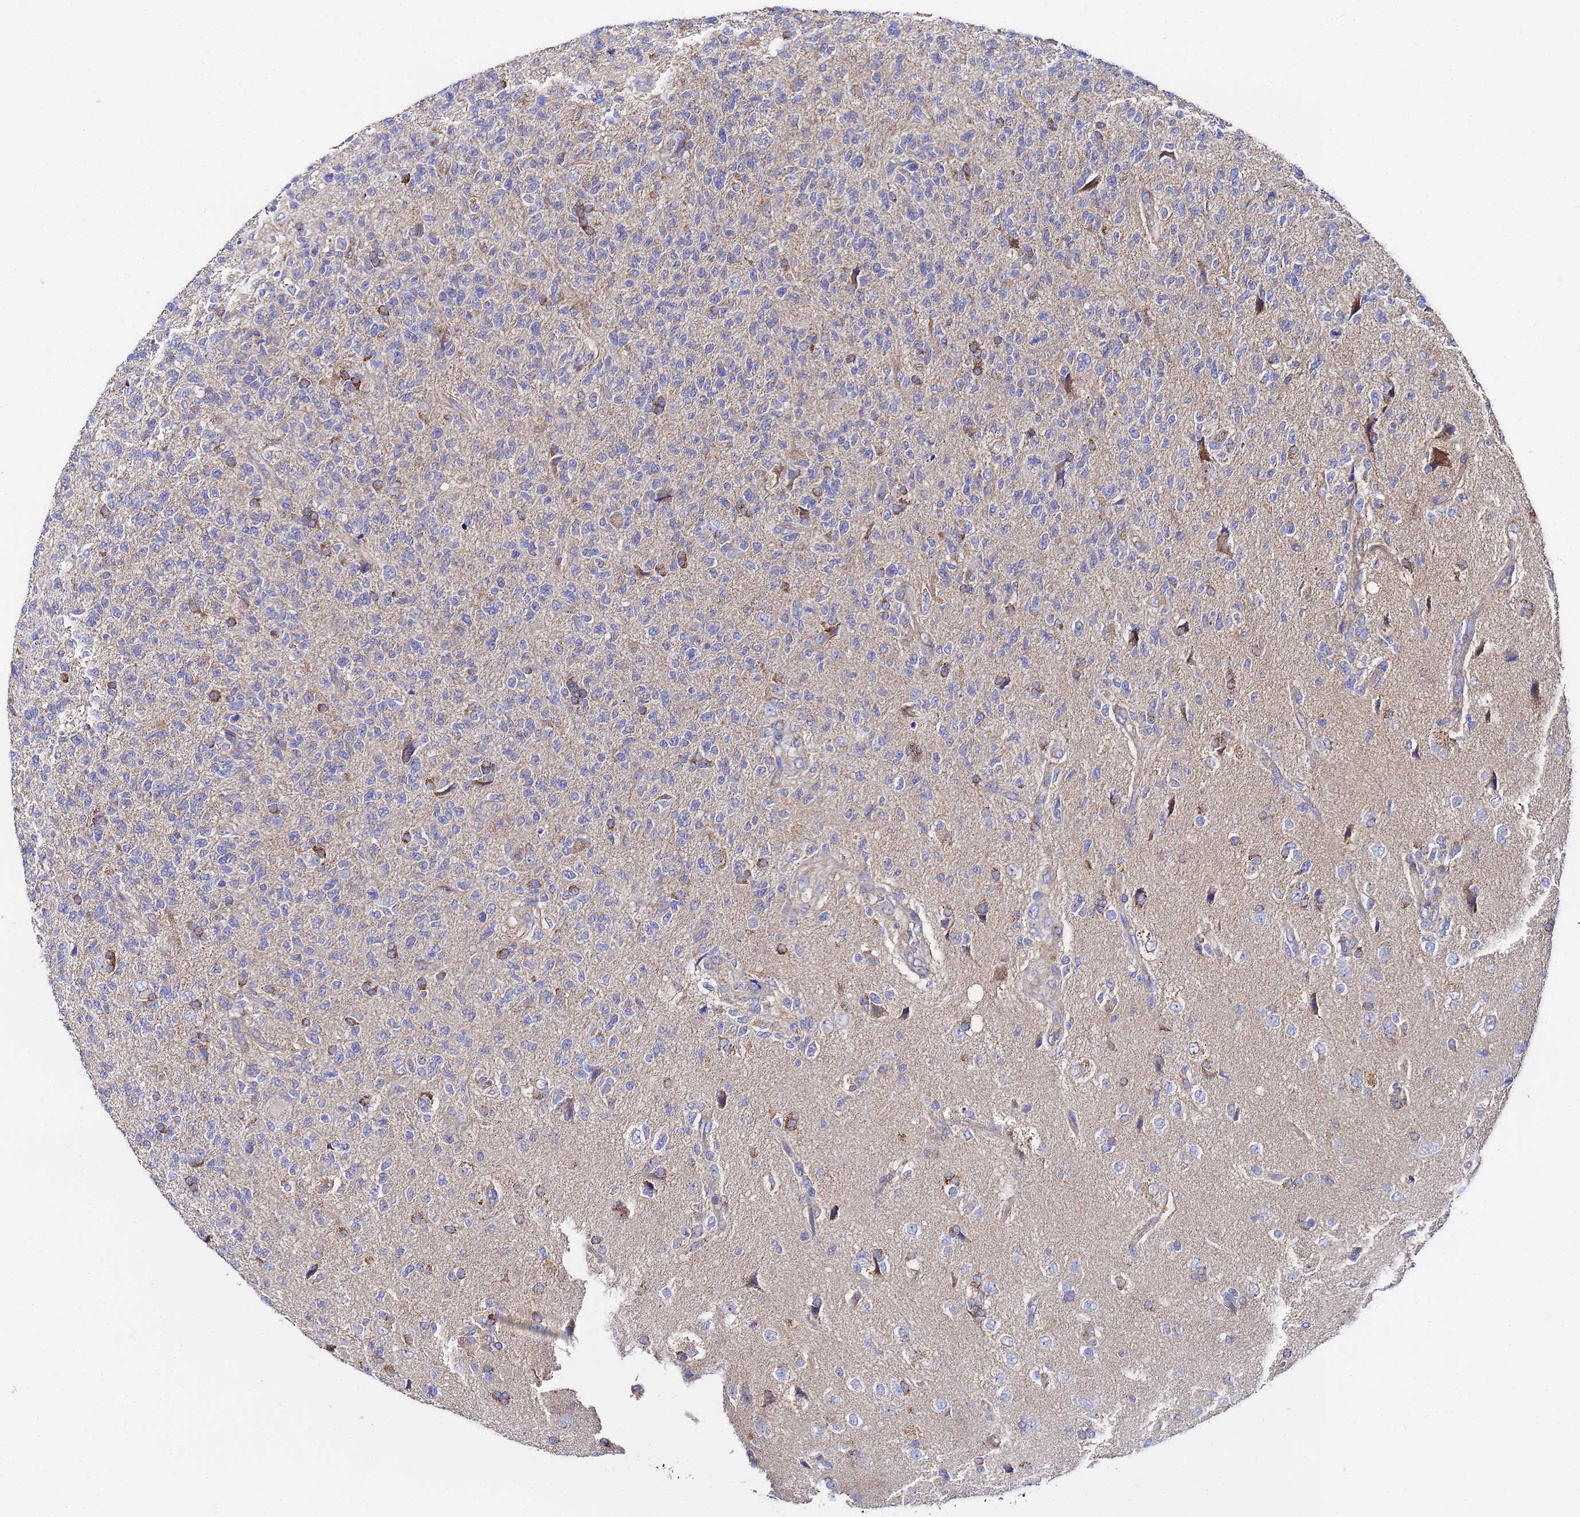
{"staining": {"intensity": "negative", "quantity": "none", "location": "none"}, "tissue": "glioma", "cell_type": "Tumor cells", "image_type": "cancer", "snomed": [{"axis": "morphology", "description": "Glioma, malignant, High grade"}, {"axis": "topography", "description": "Brain"}], "caption": "Tumor cells are negative for protein expression in human malignant high-grade glioma. The staining is performed using DAB (3,3'-diaminobenzidine) brown chromogen with nuclei counter-stained in using hematoxylin.", "gene": "FAHD2A", "patient": {"sex": "male", "age": 56}}